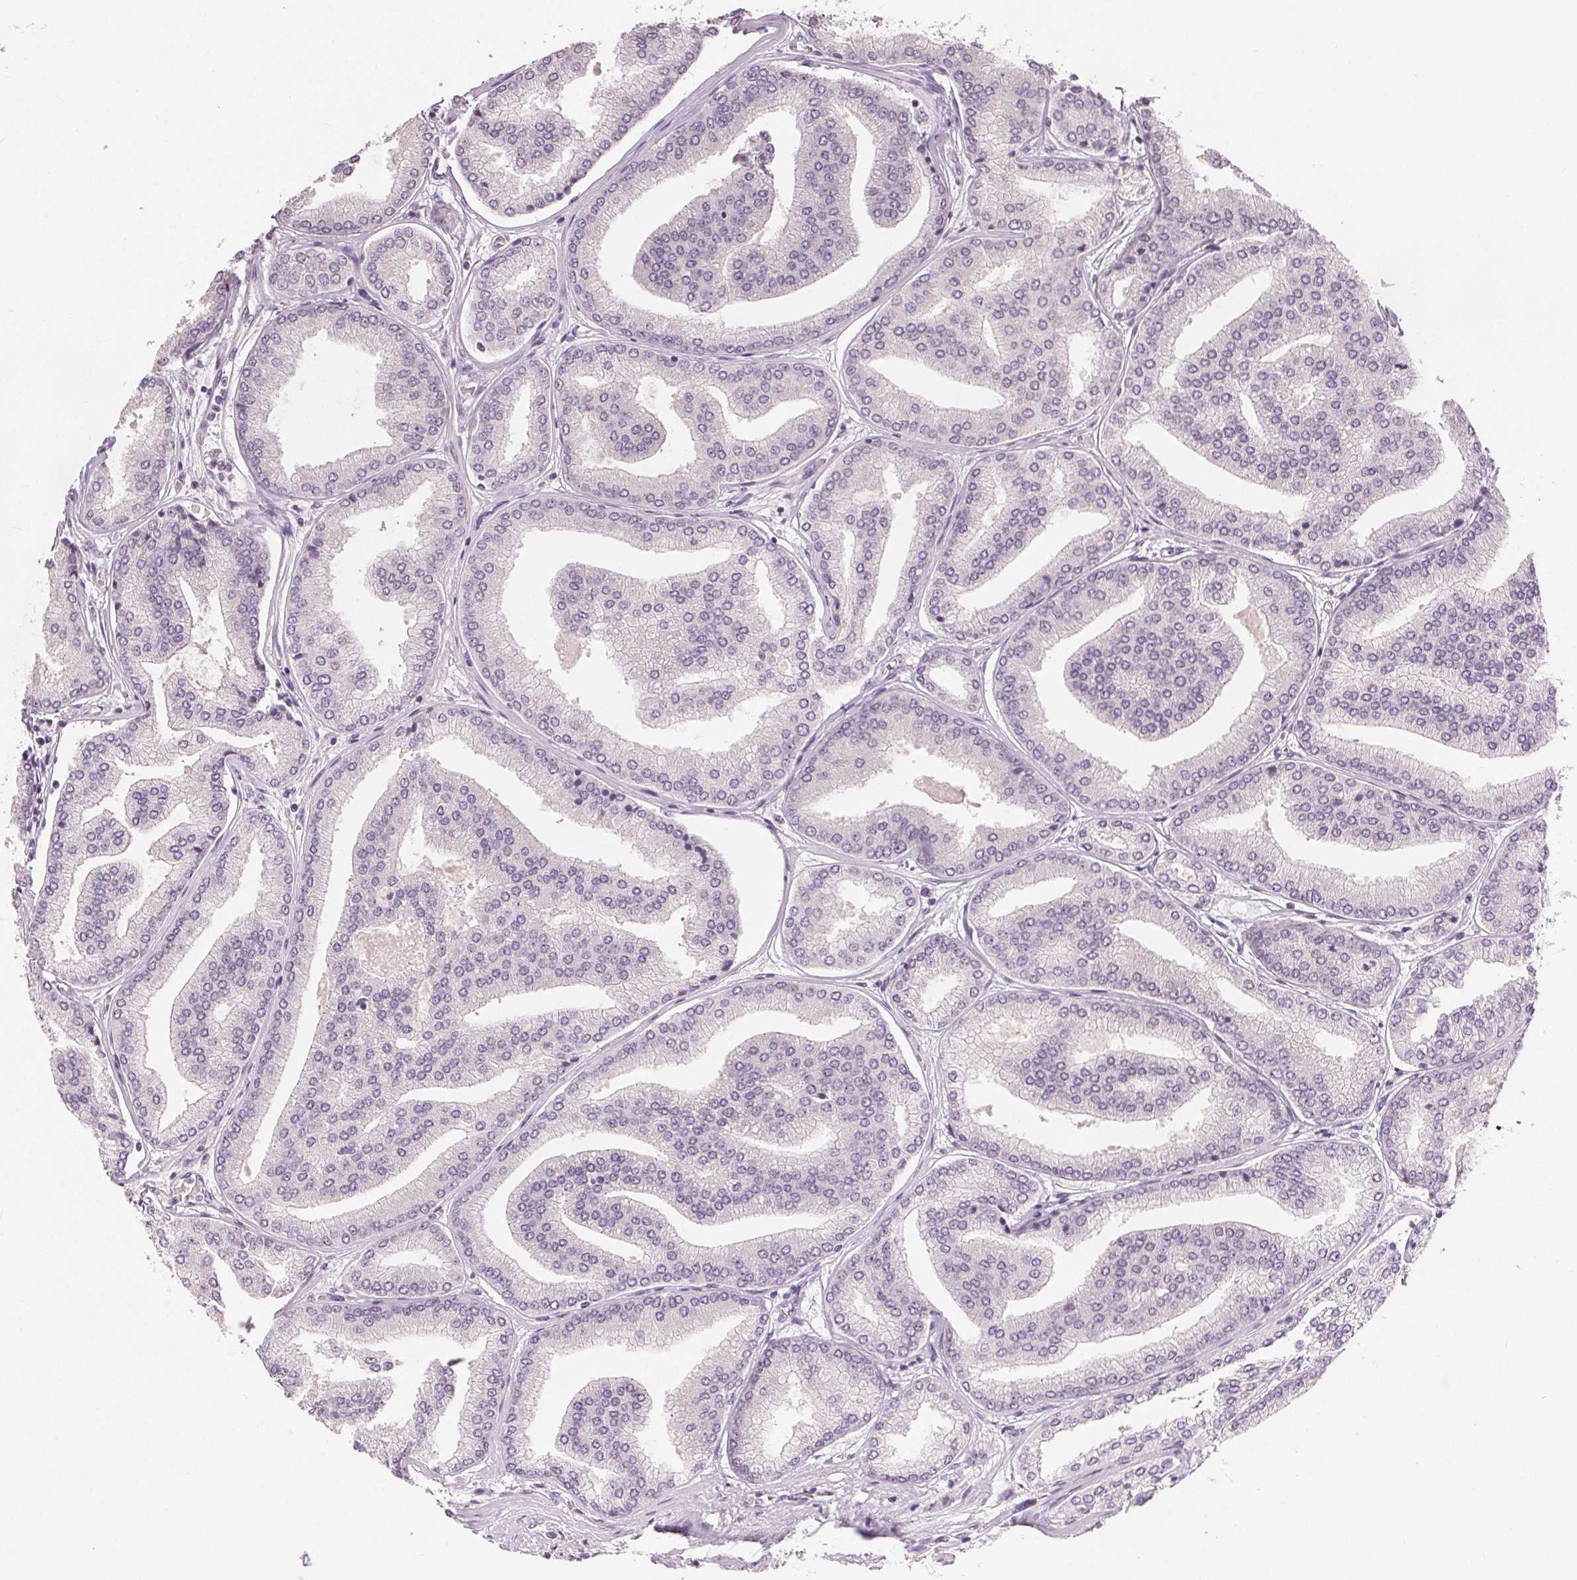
{"staining": {"intensity": "negative", "quantity": "none", "location": "none"}, "tissue": "prostate cancer", "cell_type": "Tumor cells", "image_type": "cancer", "snomed": [{"axis": "morphology", "description": "Adenocarcinoma, NOS"}, {"axis": "topography", "description": "Prostate"}], "caption": "This is an immunohistochemistry micrograph of adenocarcinoma (prostate). There is no expression in tumor cells.", "gene": "CA12", "patient": {"sex": "male", "age": 63}}